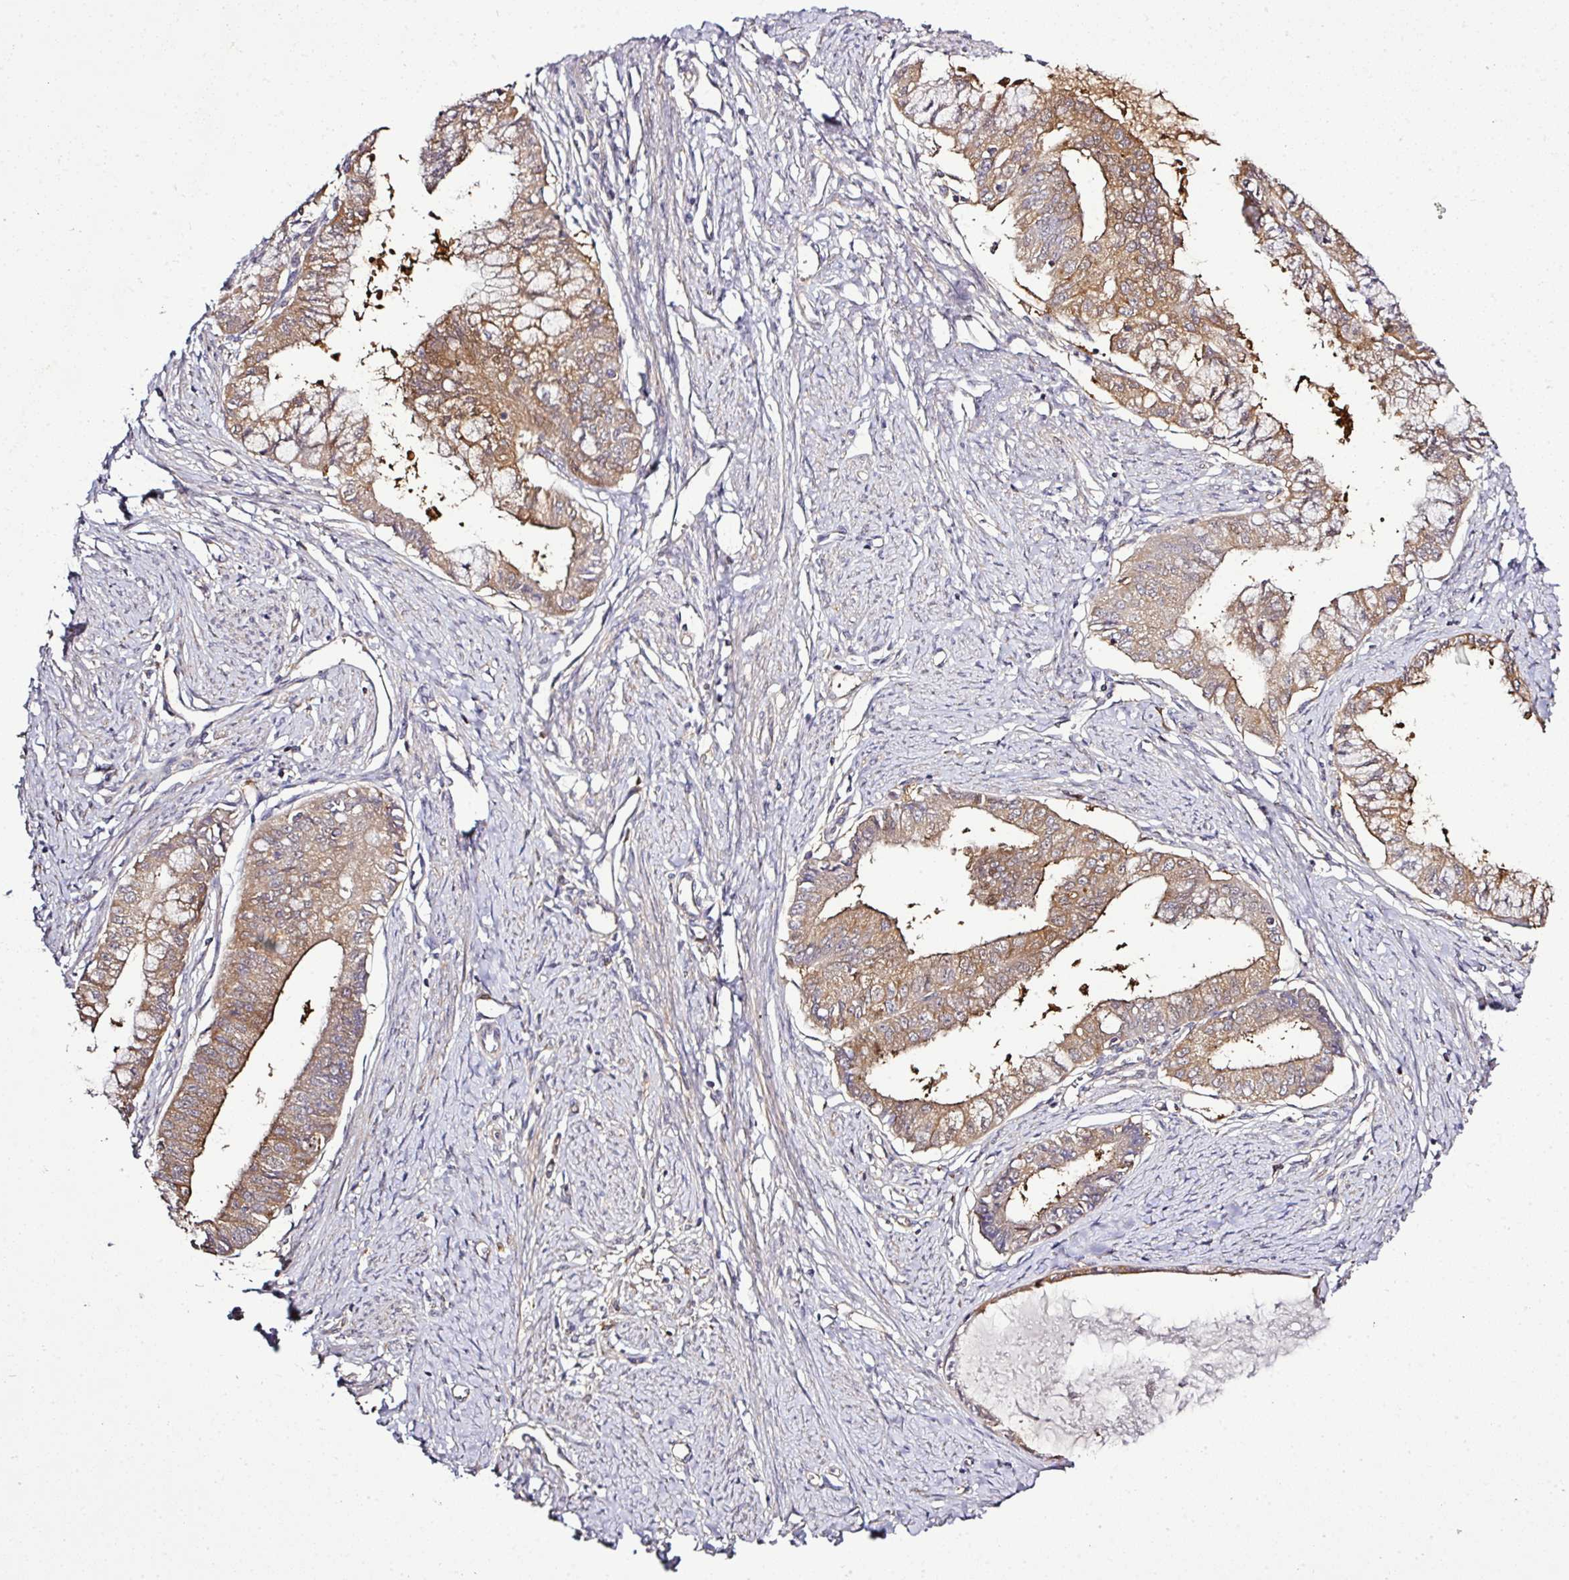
{"staining": {"intensity": "moderate", "quantity": "25%-75%", "location": "cytoplasmic/membranous"}, "tissue": "endometrial cancer", "cell_type": "Tumor cells", "image_type": "cancer", "snomed": [{"axis": "morphology", "description": "Adenocarcinoma, NOS"}, {"axis": "topography", "description": "Endometrium"}], "caption": "Immunohistochemical staining of human endometrial adenocarcinoma exhibits moderate cytoplasmic/membranous protein staining in about 25%-75% of tumor cells. The protein of interest is stained brown, and the nuclei are stained in blue (DAB IHC with brightfield microscopy, high magnification).", "gene": "TMEM107", "patient": {"sex": "female", "age": 76}}